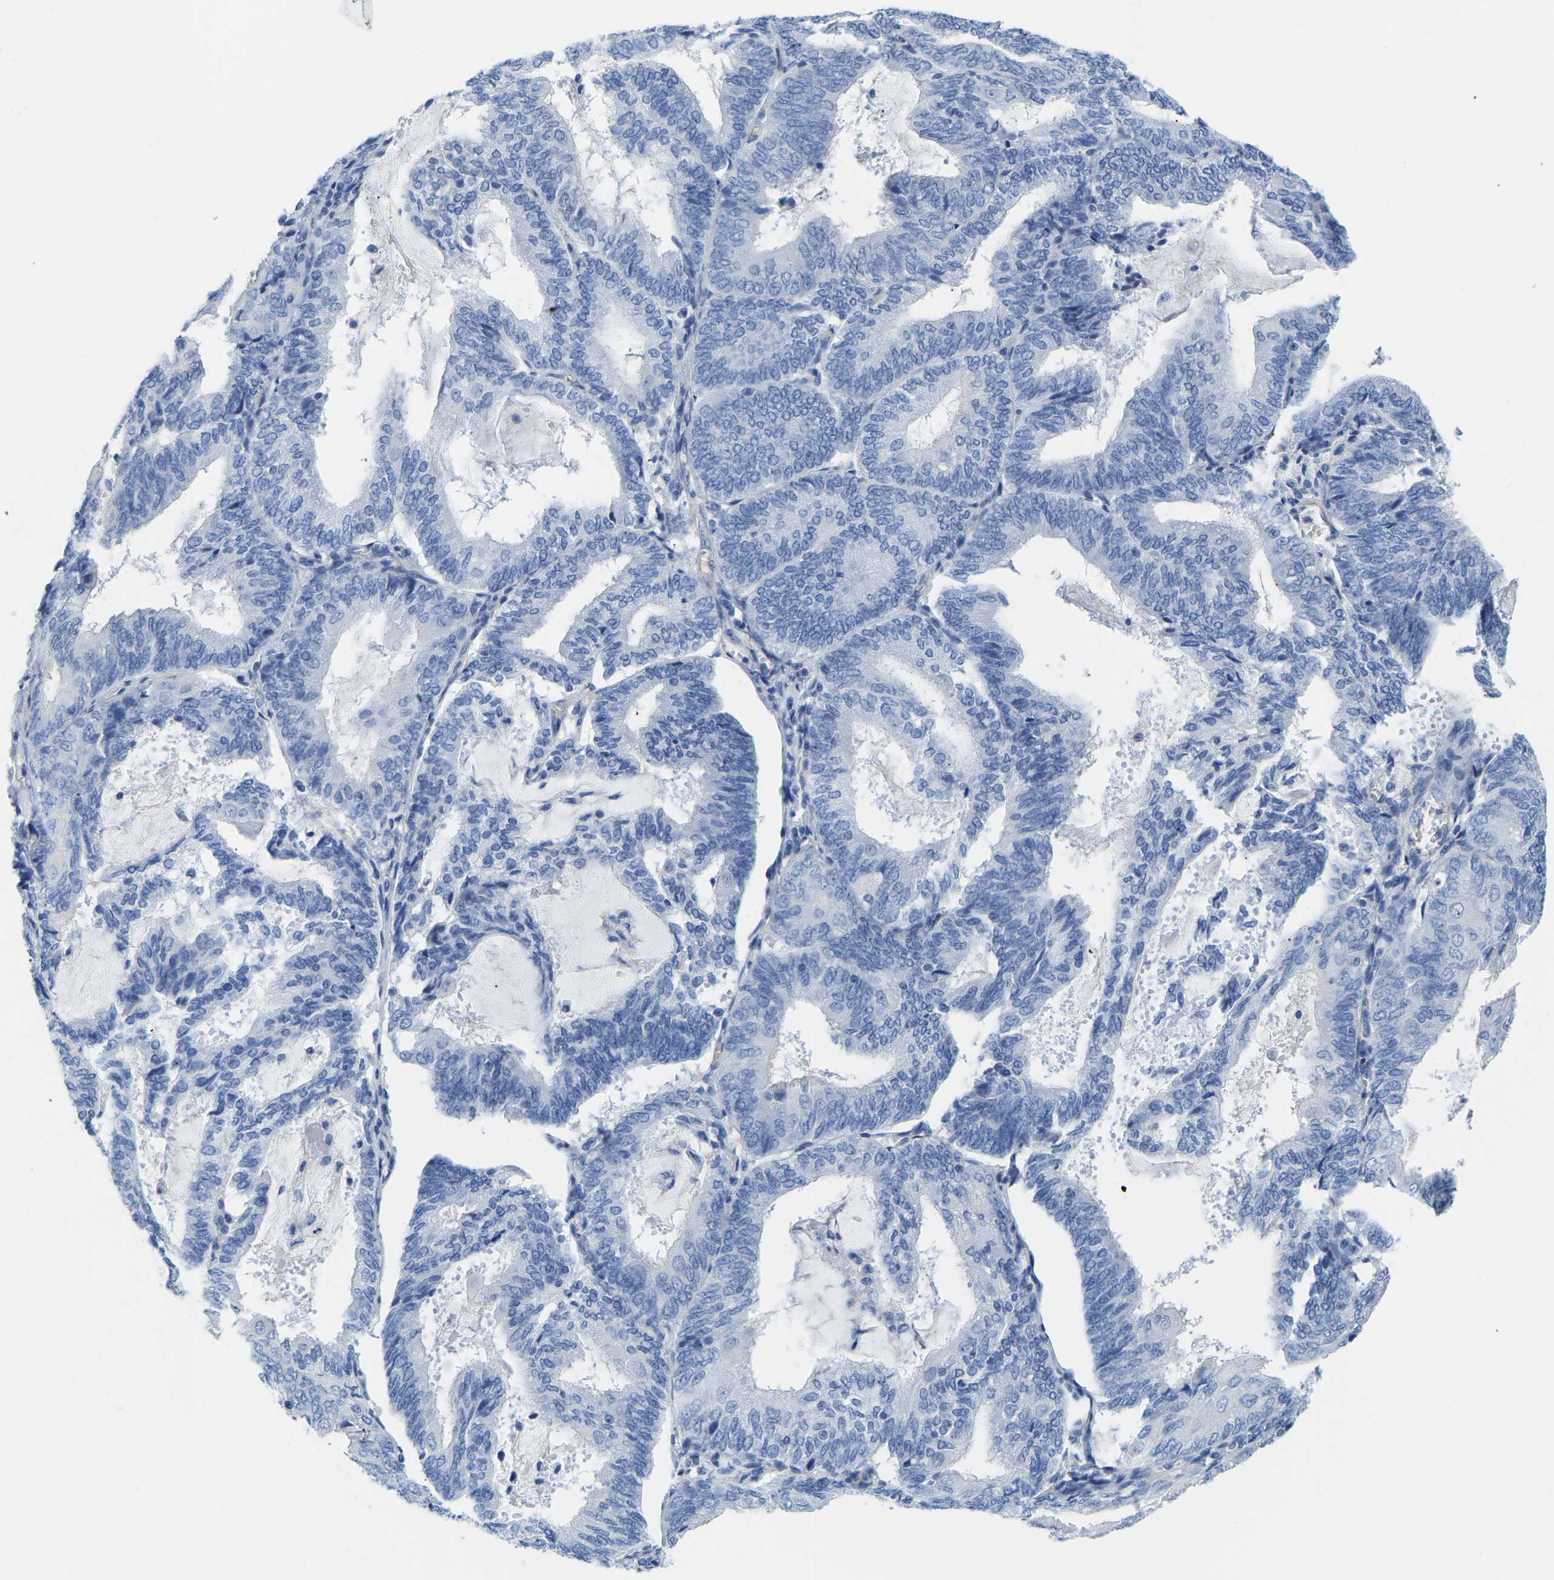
{"staining": {"intensity": "negative", "quantity": "none", "location": "none"}, "tissue": "endometrial cancer", "cell_type": "Tumor cells", "image_type": "cancer", "snomed": [{"axis": "morphology", "description": "Adenocarcinoma, NOS"}, {"axis": "topography", "description": "Endometrium"}], "caption": "A photomicrograph of endometrial cancer stained for a protein shows no brown staining in tumor cells.", "gene": "UPK3A", "patient": {"sex": "female", "age": 81}}